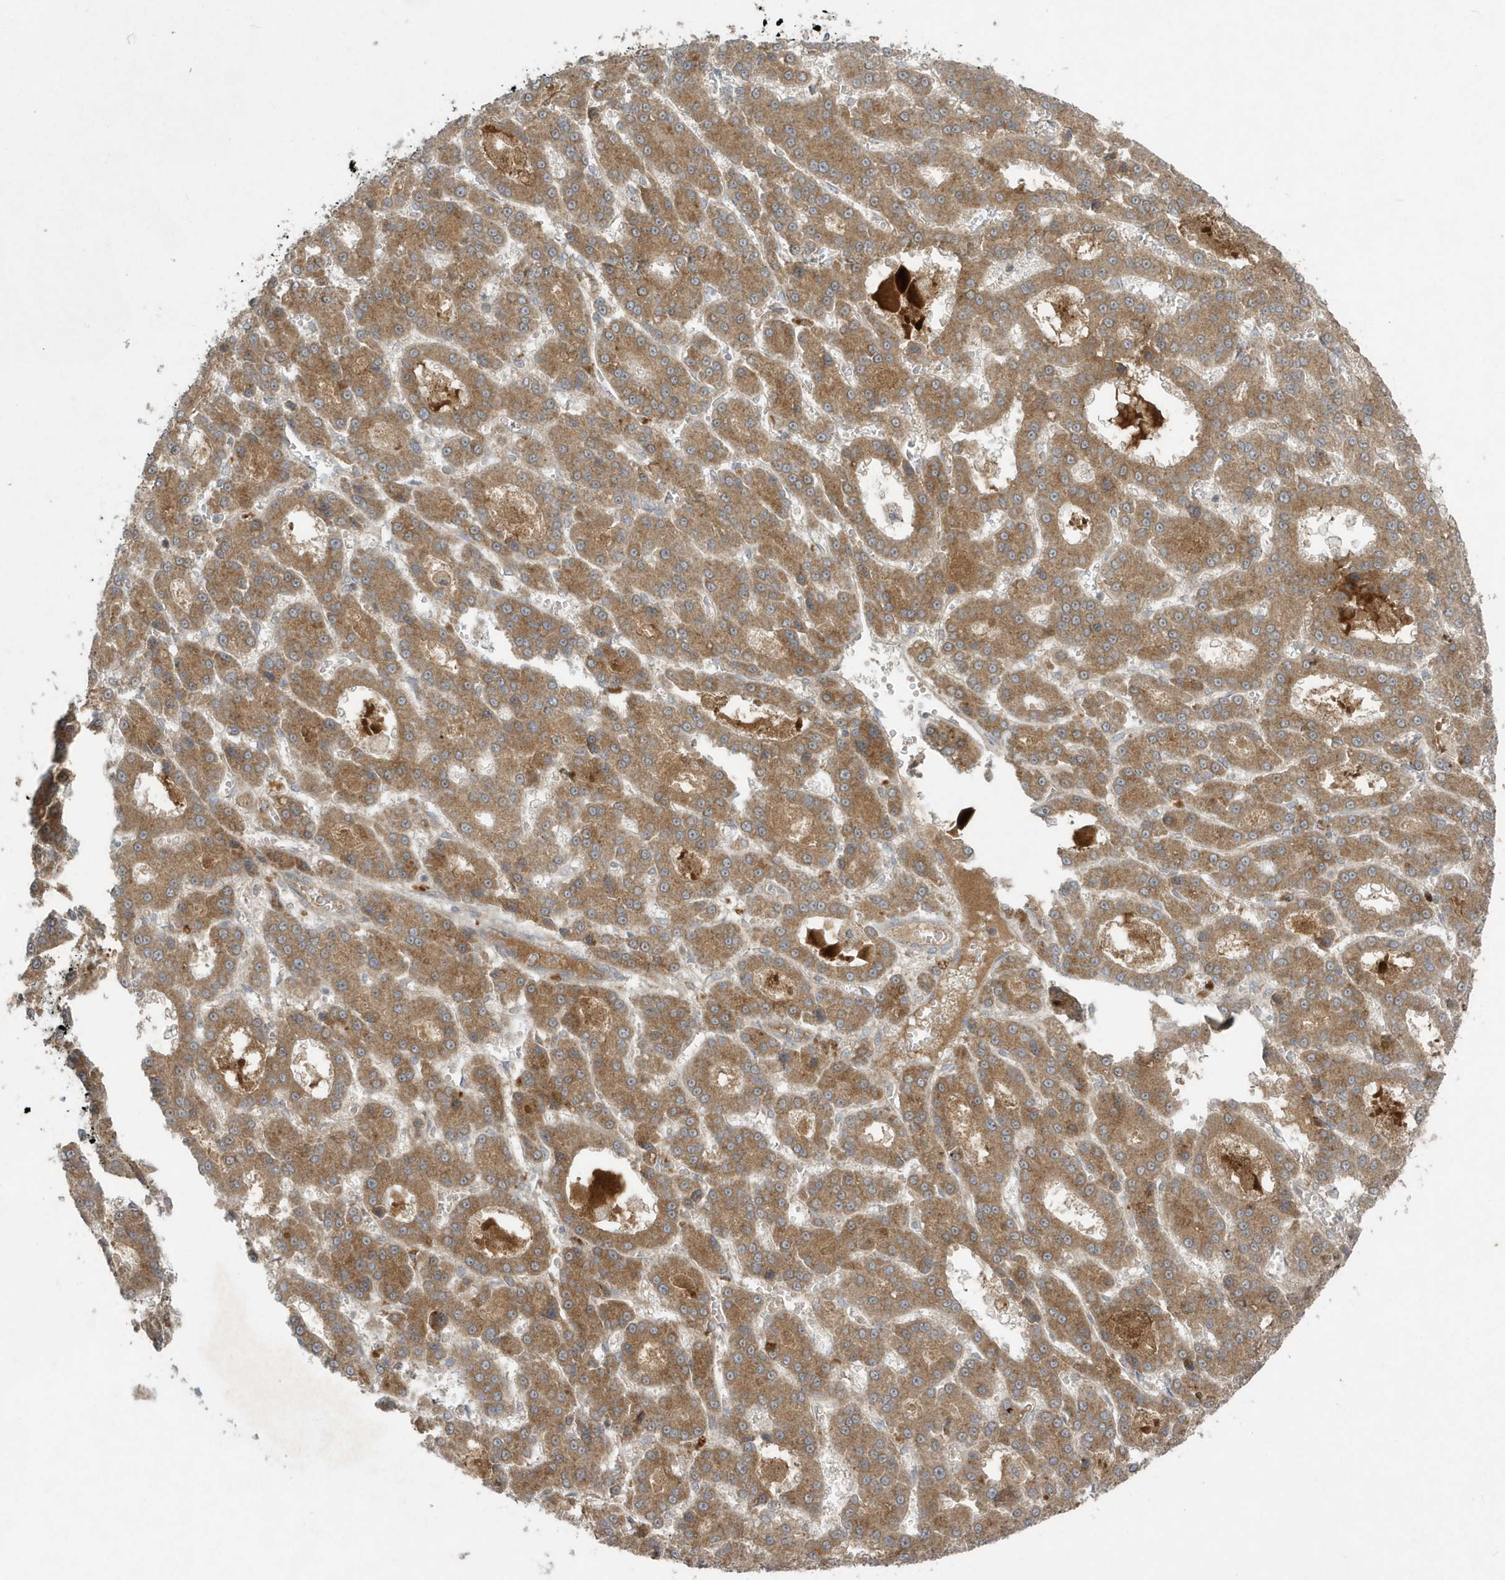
{"staining": {"intensity": "moderate", "quantity": ">75%", "location": "cytoplasmic/membranous"}, "tissue": "liver cancer", "cell_type": "Tumor cells", "image_type": "cancer", "snomed": [{"axis": "morphology", "description": "Carcinoma, Hepatocellular, NOS"}, {"axis": "topography", "description": "Liver"}], "caption": "High-magnification brightfield microscopy of liver hepatocellular carcinoma stained with DAB (3,3'-diaminobenzidine) (brown) and counterstained with hematoxylin (blue). tumor cells exhibit moderate cytoplasmic/membranous staining is identified in approximately>75% of cells.", "gene": "C1RL", "patient": {"sex": "male", "age": 70}}